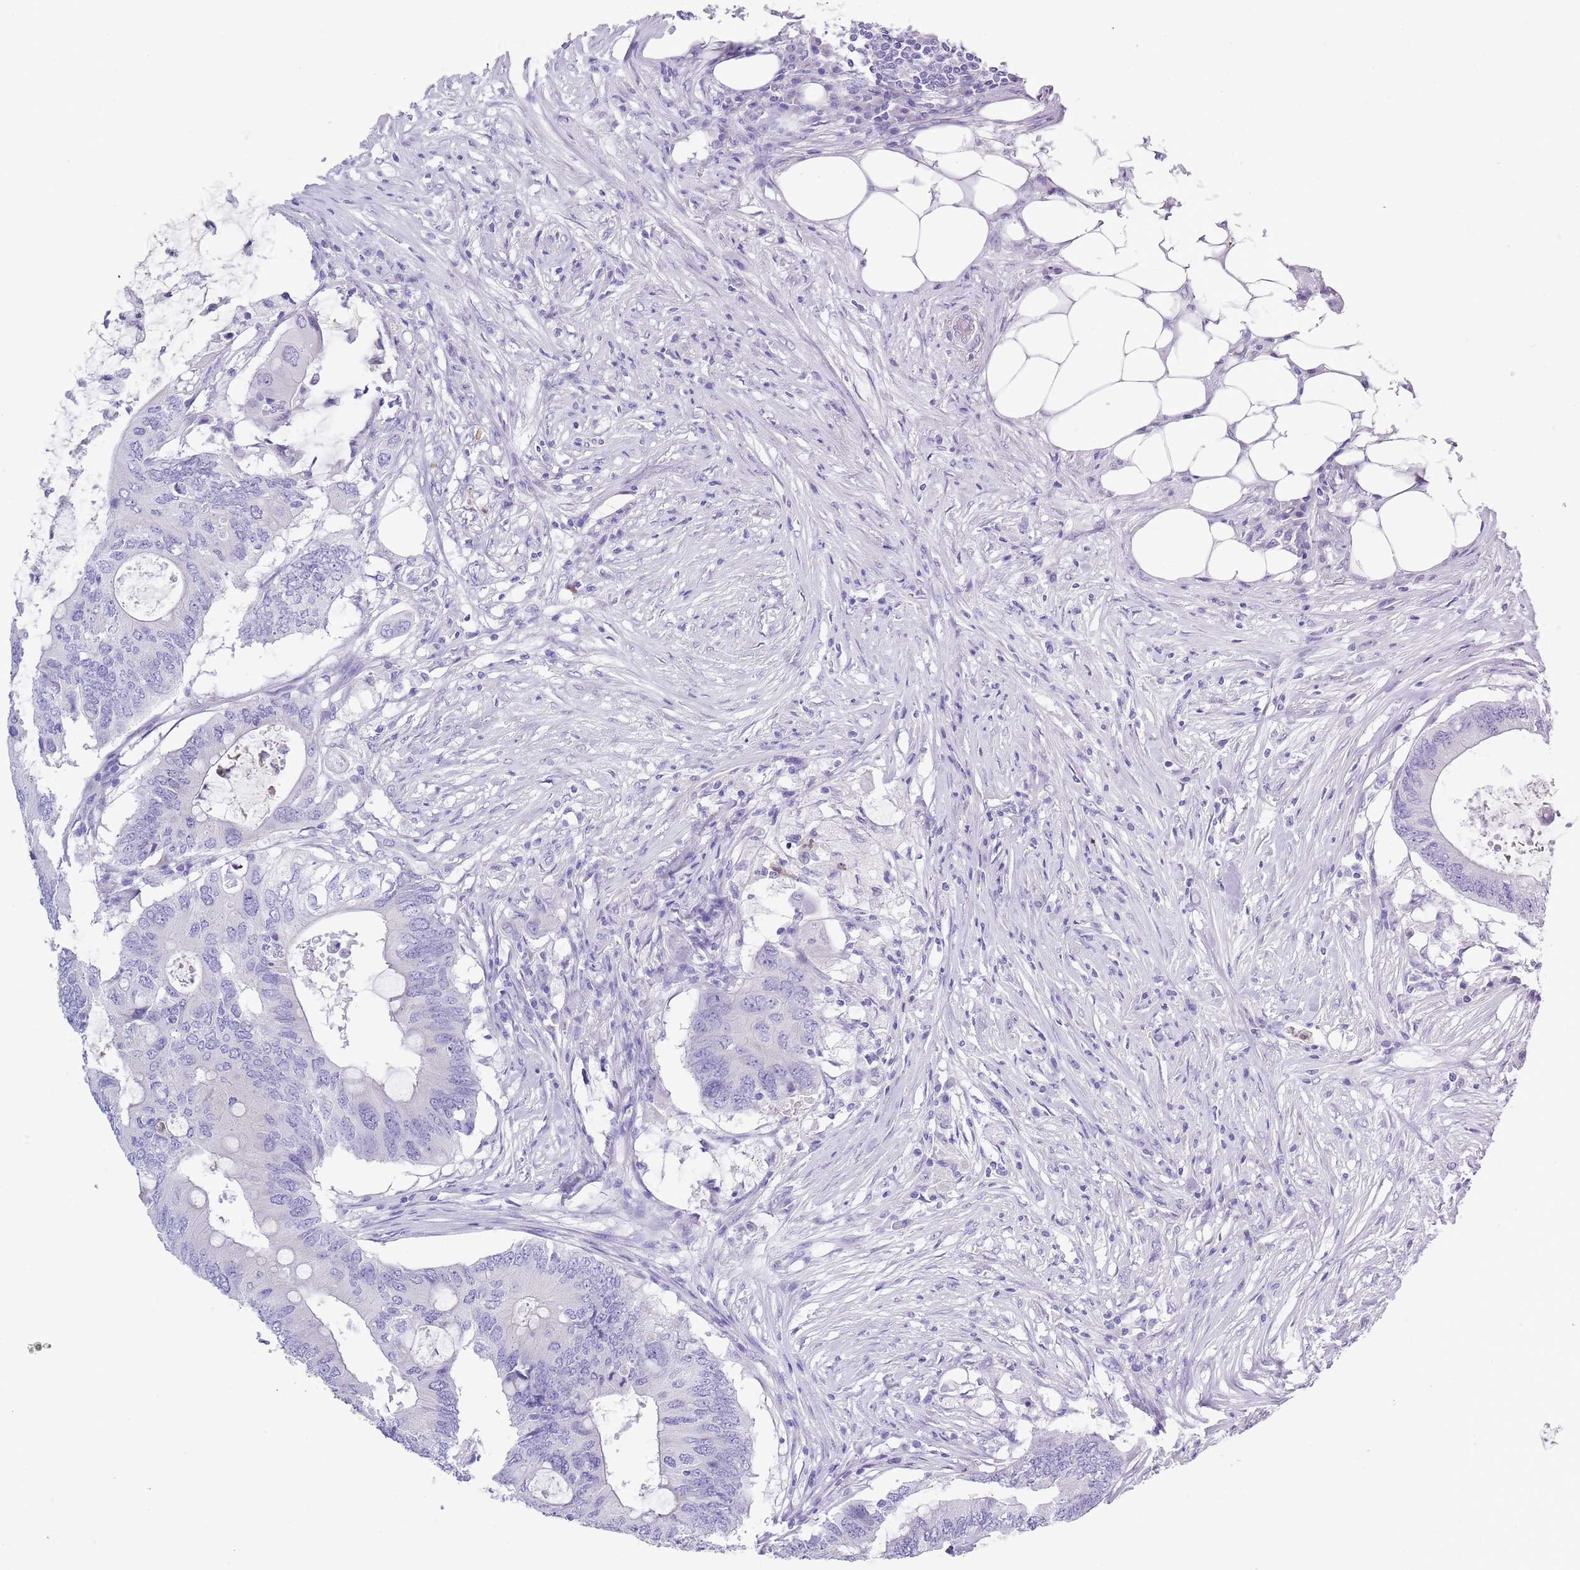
{"staining": {"intensity": "negative", "quantity": "none", "location": "none"}, "tissue": "colorectal cancer", "cell_type": "Tumor cells", "image_type": "cancer", "snomed": [{"axis": "morphology", "description": "Adenocarcinoma, NOS"}, {"axis": "topography", "description": "Colon"}], "caption": "IHC image of neoplastic tissue: human adenocarcinoma (colorectal) stained with DAB displays no significant protein positivity in tumor cells.", "gene": "ZFP2", "patient": {"sex": "male", "age": 71}}